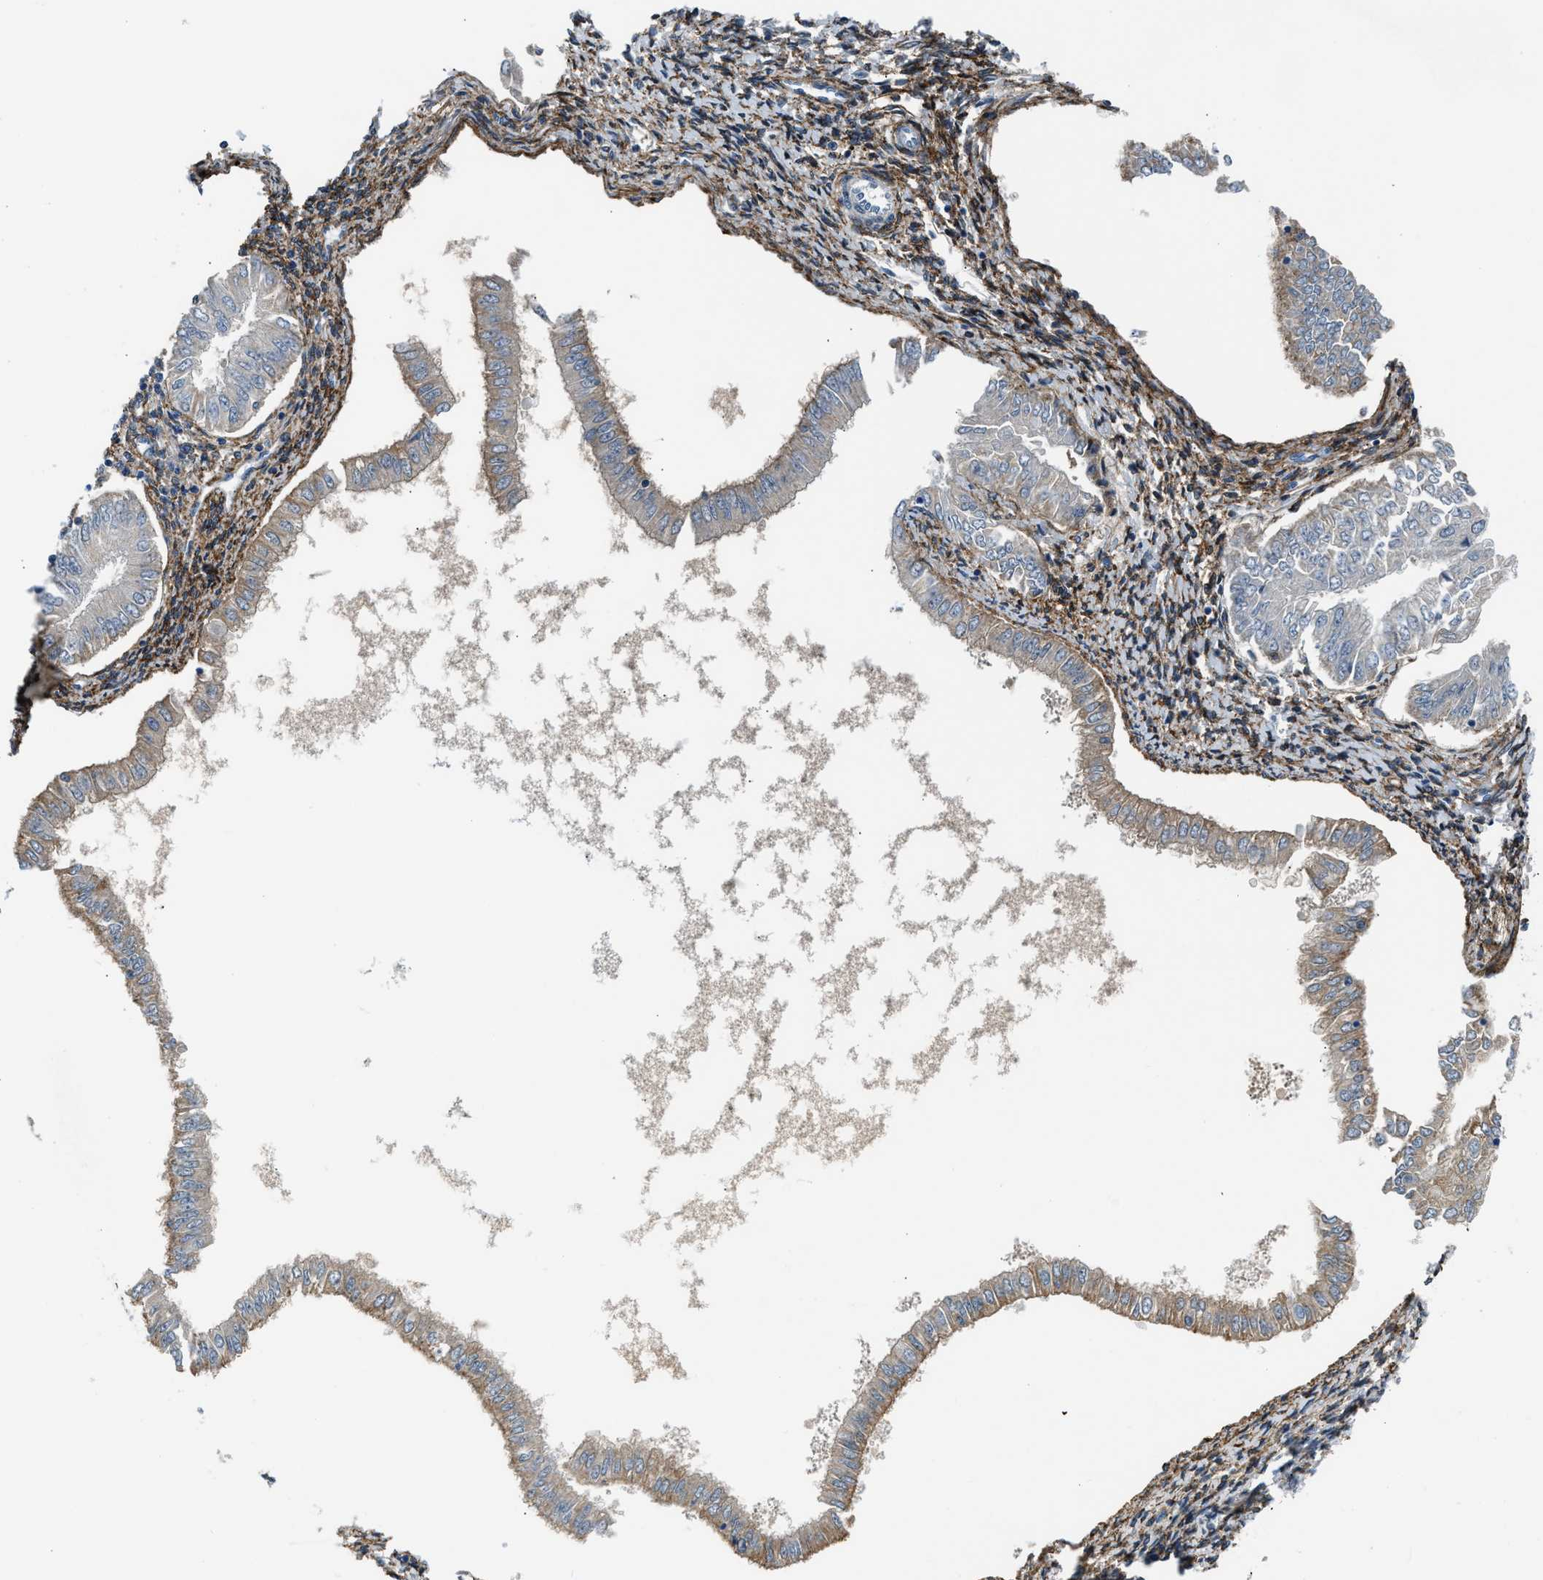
{"staining": {"intensity": "weak", "quantity": "25%-75%", "location": "cytoplasmic/membranous"}, "tissue": "endometrial cancer", "cell_type": "Tumor cells", "image_type": "cancer", "snomed": [{"axis": "morphology", "description": "Adenocarcinoma, NOS"}, {"axis": "topography", "description": "Endometrium"}], "caption": "Endometrial adenocarcinoma was stained to show a protein in brown. There is low levels of weak cytoplasmic/membranous staining in about 25%-75% of tumor cells. Immunohistochemistry (ihc) stains the protein in brown and the nuclei are stained blue.", "gene": "LRP1", "patient": {"sex": "female", "age": 53}}